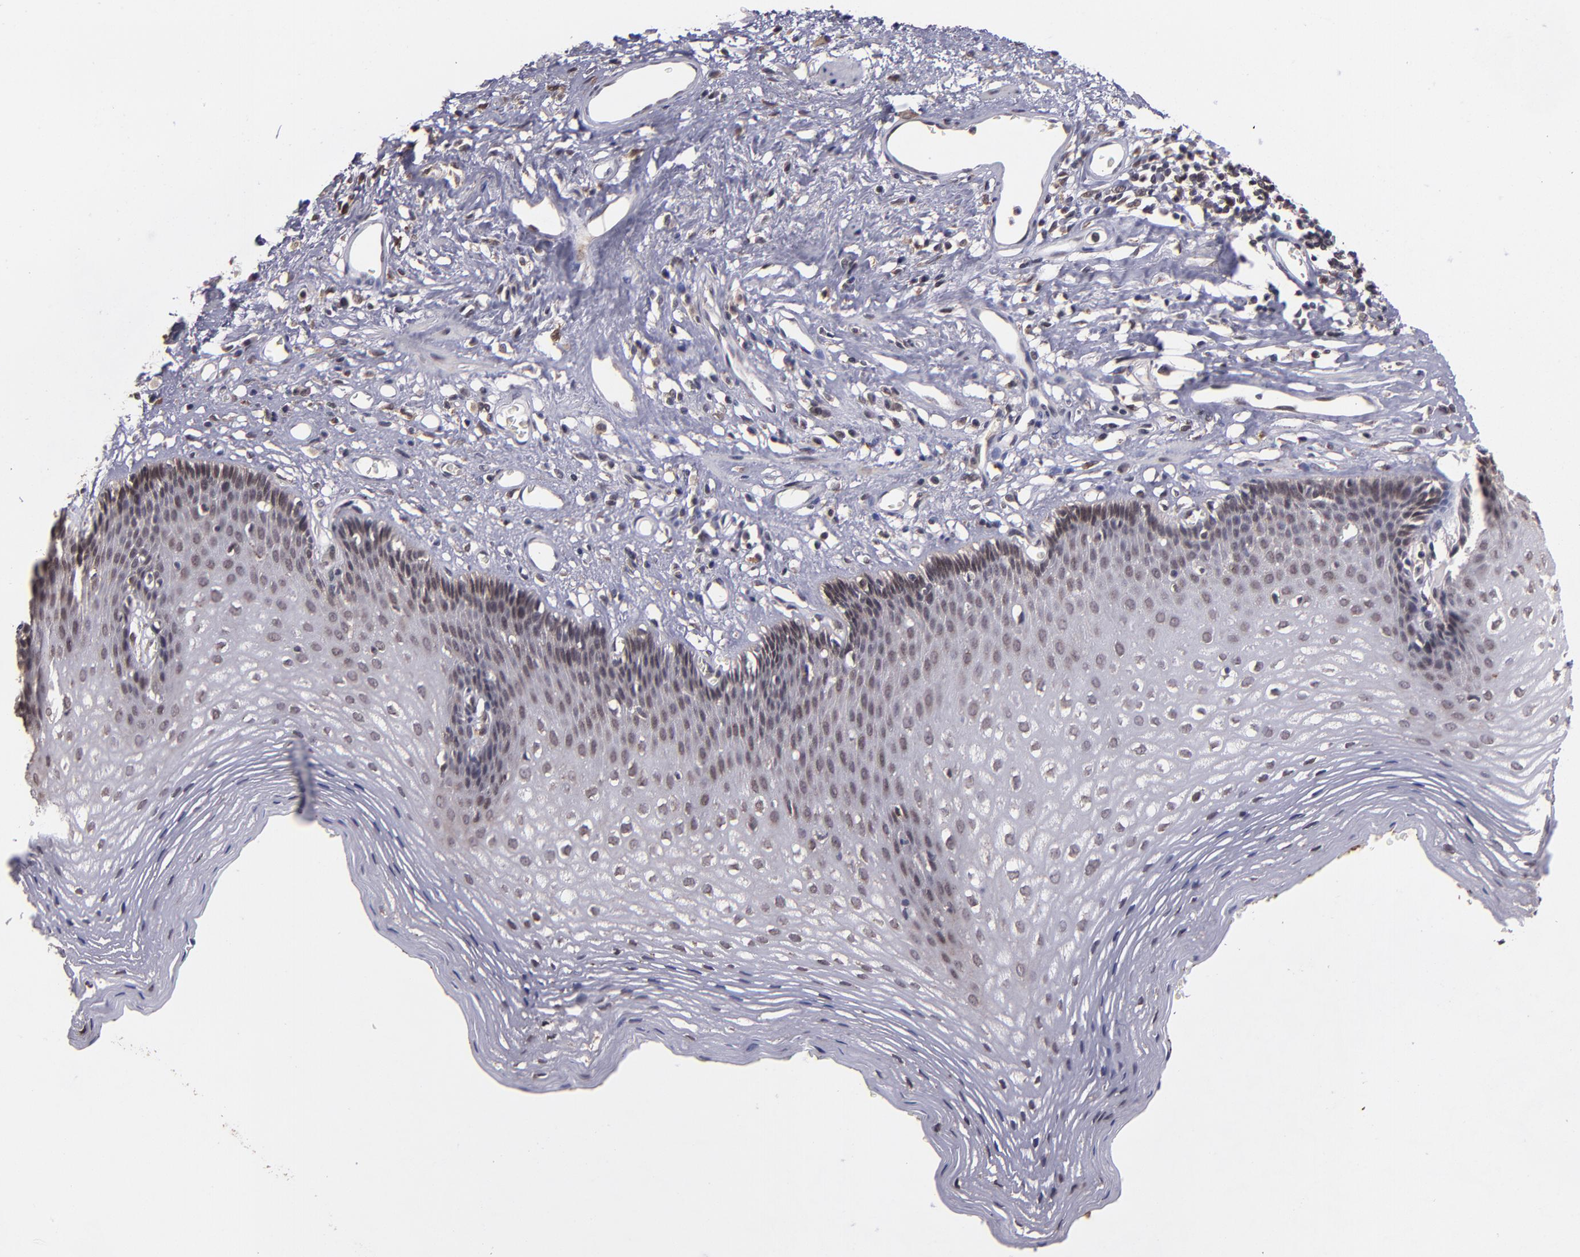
{"staining": {"intensity": "weak", "quantity": "25%-75%", "location": "cytoplasmic/membranous"}, "tissue": "esophagus", "cell_type": "Squamous epithelial cells", "image_type": "normal", "snomed": [{"axis": "morphology", "description": "Normal tissue, NOS"}, {"axis": "topography", "description": "Esophagus"}], "caption": "Immunohistochemistry staining of unremarkable esophagus, which demonstrates low levels of weak cytoplasmic/membranous positivity in approximately 25%-75% of squamous epithelial cells indicating weak cytoplasmic/membranous protein positivity. The staining was performed using DAB (brown) for protein detection and nuclei were counterstained in hematoxylin (blue).", "gene": "SIPA1L1", "patient": {"sex": "female", "age": 70}}